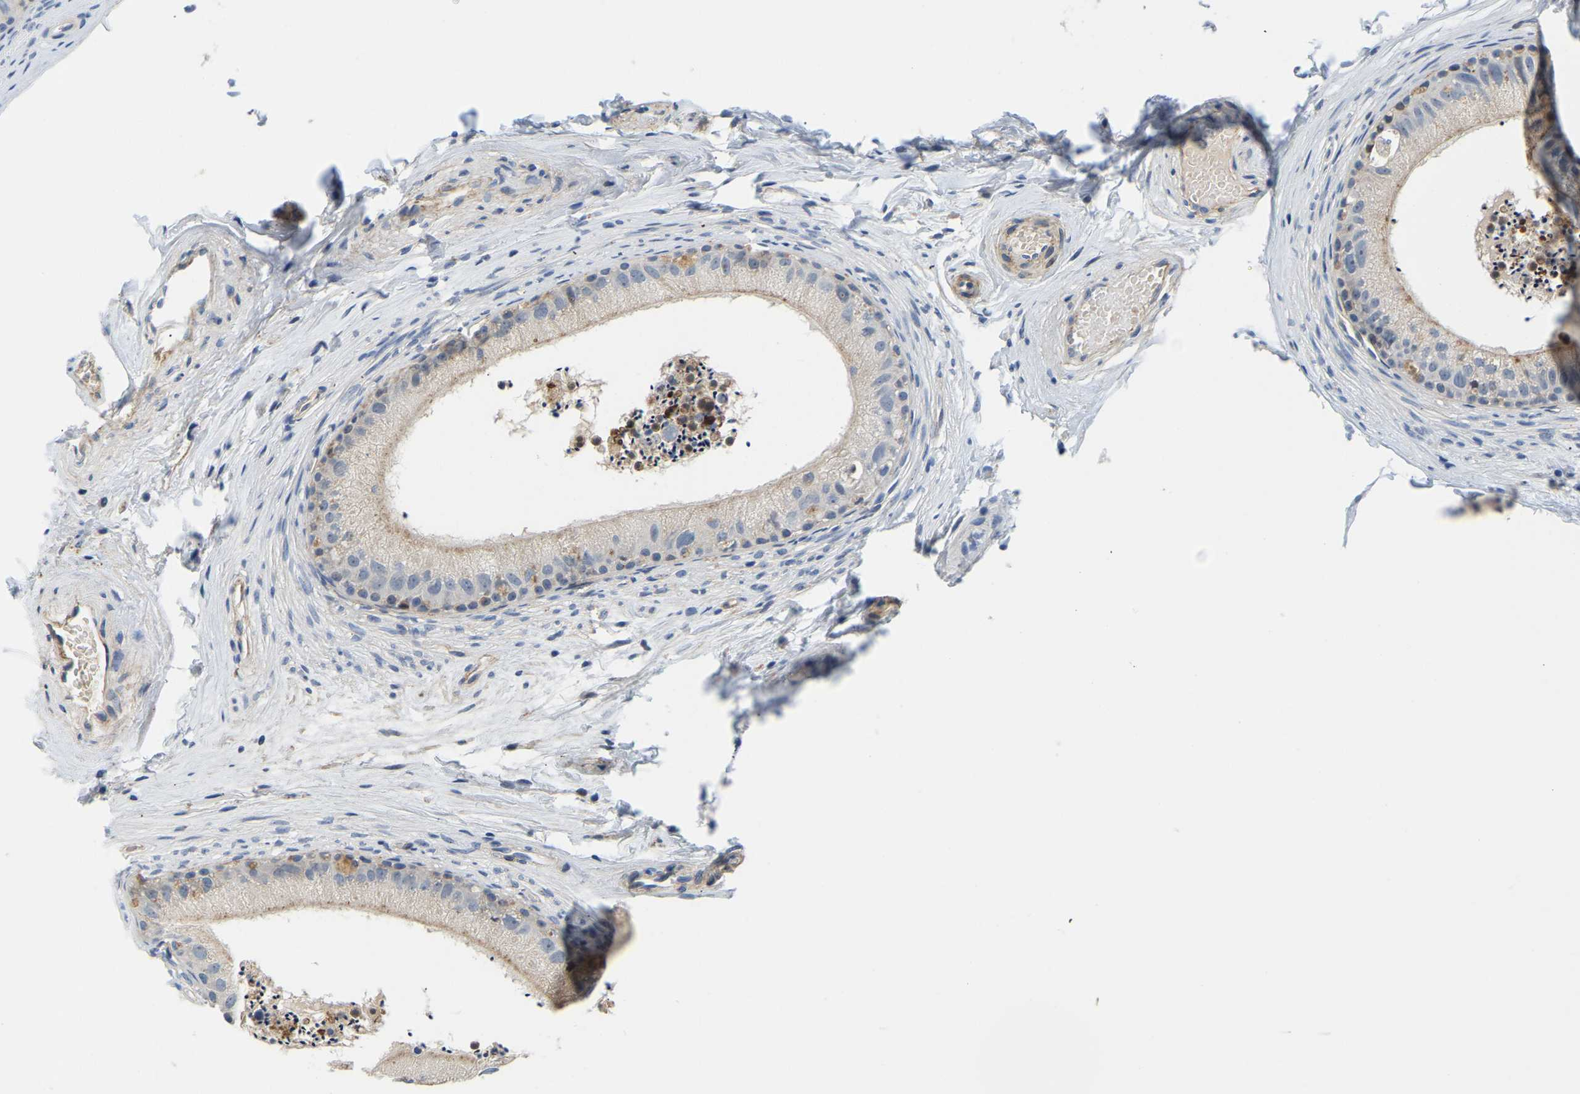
{"staining": {"intensity": "moderate", "quantity": "<25%", "location": "cytoplasmic/membranous"}, "tissue": "epididymis", "cell_type": "Glandular cells", "image_type": "normal", "snomed": [{"axis": "morphology", "description": "Normal tissue, NOS"}, {"axis": "topography", "description": "Epididymis"}], "caption": "The immunohistochemical stain labels moderate cytoplasmic/membranous positivity in glandular cells of benign epididymis. (DAB (3,3'-diaminobenzidine) = brown stain, brightfield microscopy at high magnification).", "gene": "LIAS", "patient": {"sex": "male", "age": 56}}